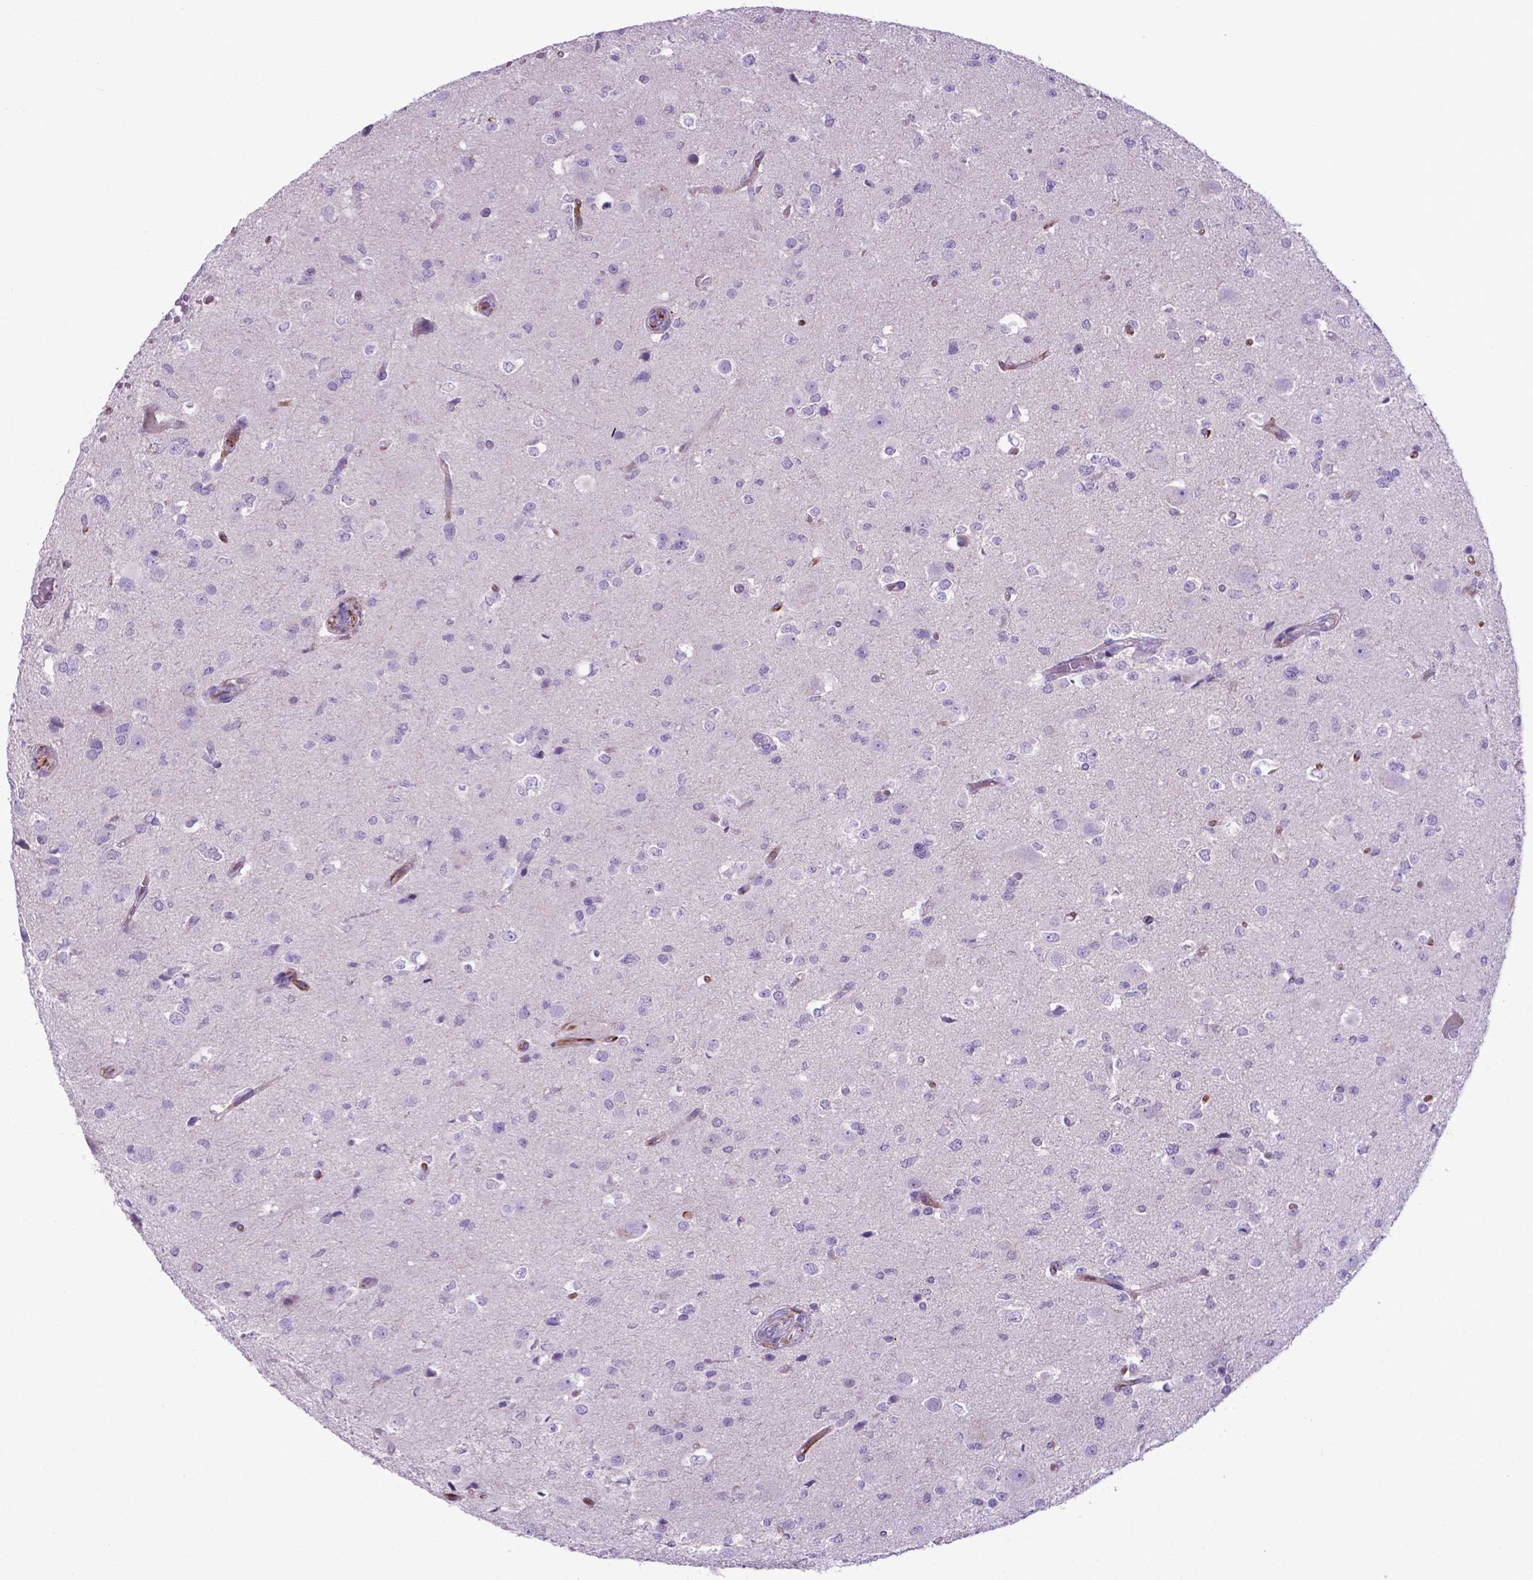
{"staining": {"intensity": "negative", "quantity": "none", "location": "none"}, "tissue": "glioma", "cell_type": "Tumor cells", "image_type": "cancer", "snomed": [{"axis": "morphology", "description": "Glioma, malignant, Low grade"}, {"axis": "topography", "description": "Brain"}], "caption": "IHC histopathology image of neoplastic tissue: human glioma stained with DAB (3,3'-diaminobenzidine) exhibits no significant protein staining in tumor cells. (Stains: DAB IHC with hematoxylin counter stain, Microscopy: brightfield microscopy at high magnification).", "gene": "LZTR1", "patient": {"sex": "female", "age": 32}}